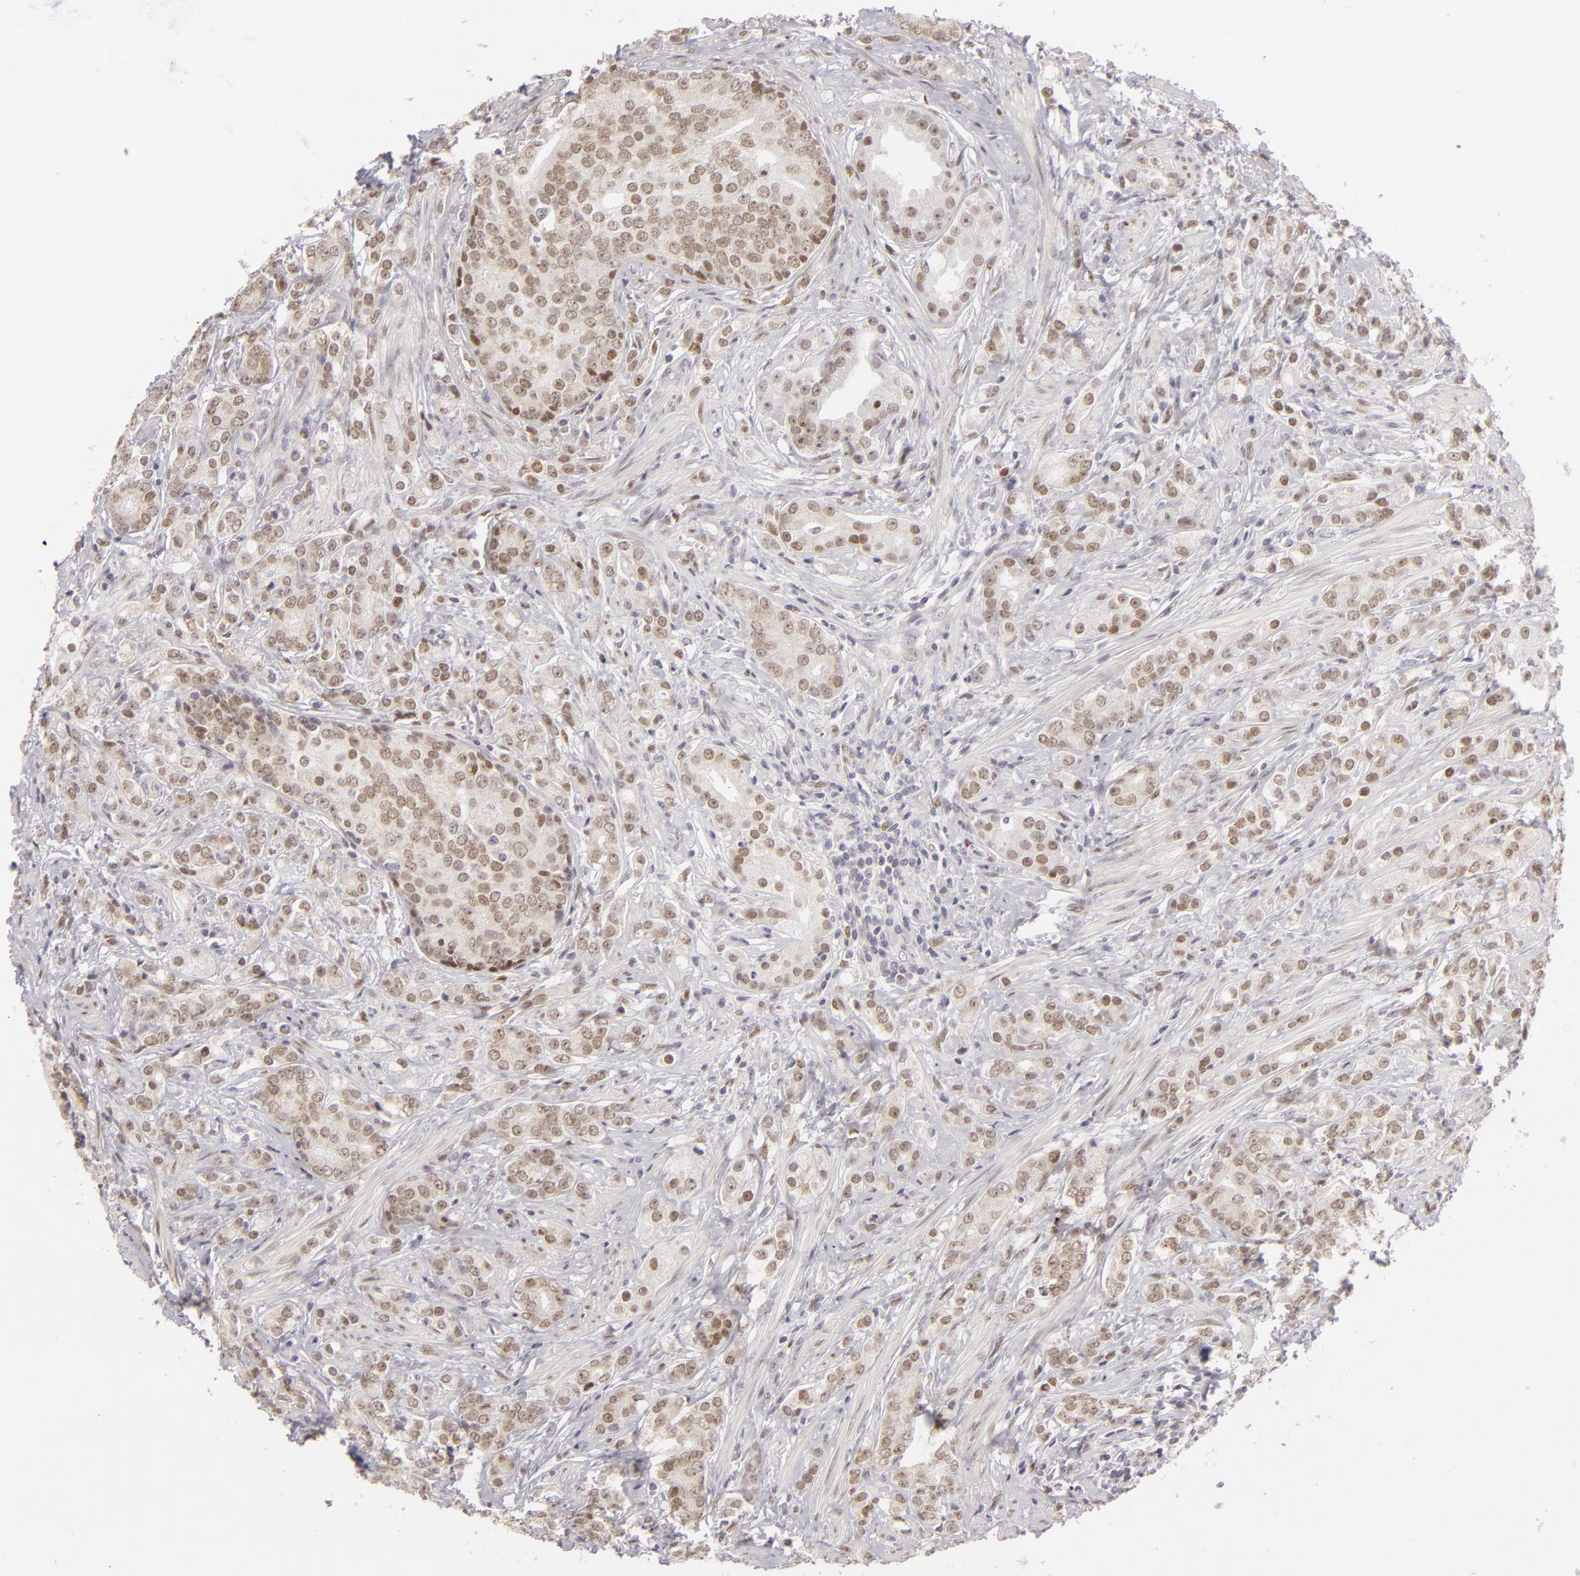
{"staining": {"intensity": "weak", "quantity": ">75%", "location": "nuclear"}, "tissue": "prostate cancer", "cell_type": "Tumor cells", "image_type": "cancer", "snomed": [{"axis": "morphology", "description": "Adenocarcinoma, Medium grade"}, {"axis": "topography", "description": "Prostate"}], "caption": "Prostate medium-grade adenocarcinoma tissue displays weak nuclear staining in approximately >75% of tumor cells", "gene": "SIX1", "patient": {"sex": "male", "age": 59}}